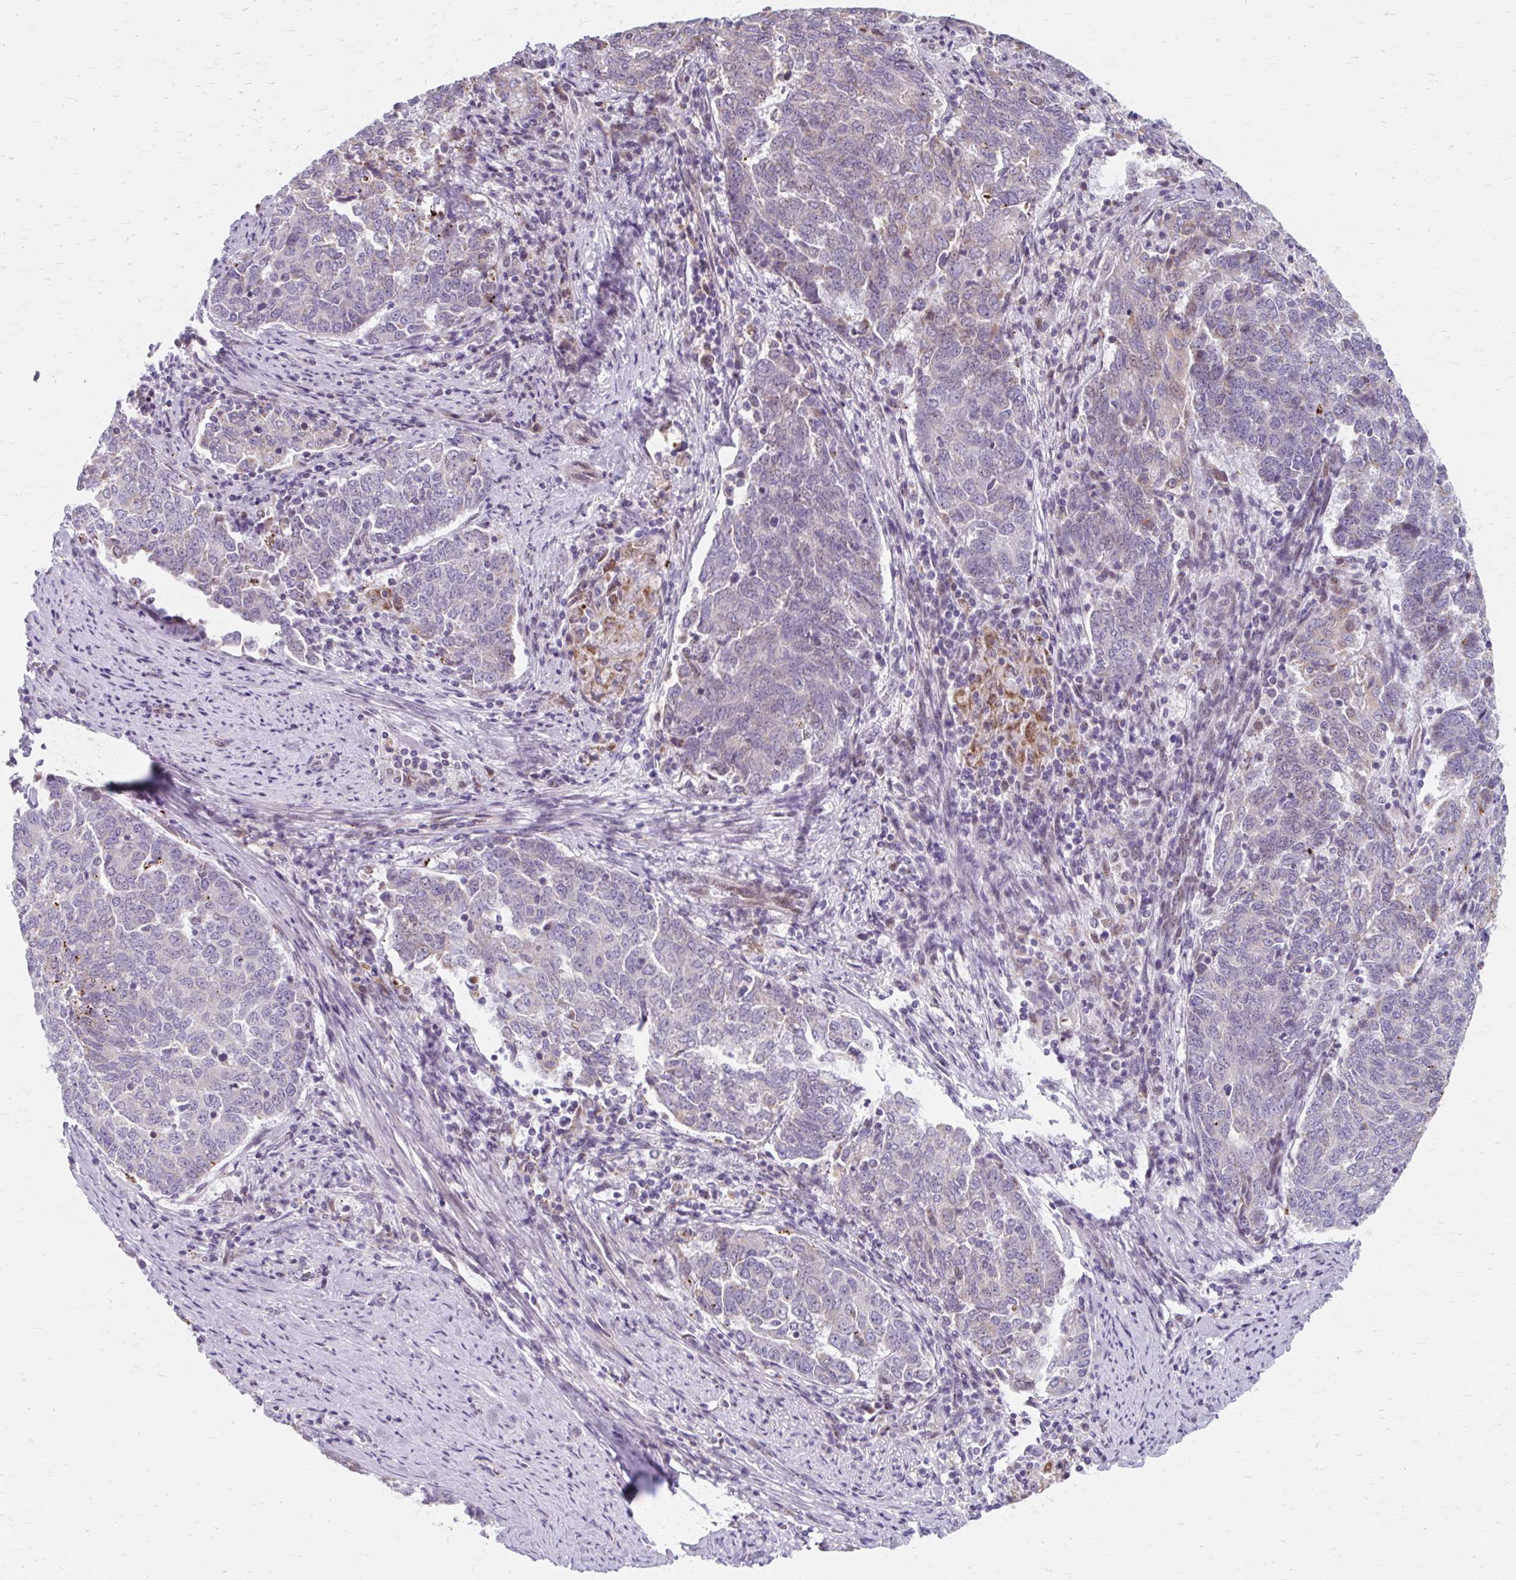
{"staining": {"intensity": "weak", "quantity": "<25%", "location": "cytoplasmic/membranous"}, "tissue": "endometrial cancer", "cell_type": "Tumor cells", "image_type": "cancer", "snomed": [{"axis": "morphology", "description": "Adenocarcinoma, NOS"}, {"axis": "topography", "description": "Endometrium"}], "caption": "A high-resolution image shows IHC staining of endometrial adenocarcinoma, which demonstrates no significant staining in tumor cells. (Brightfield microscopy of DAB immunohistochemistry at high magnification).", "gene": "BEAN1", "patient": {"sex": "female", "age": 80}}